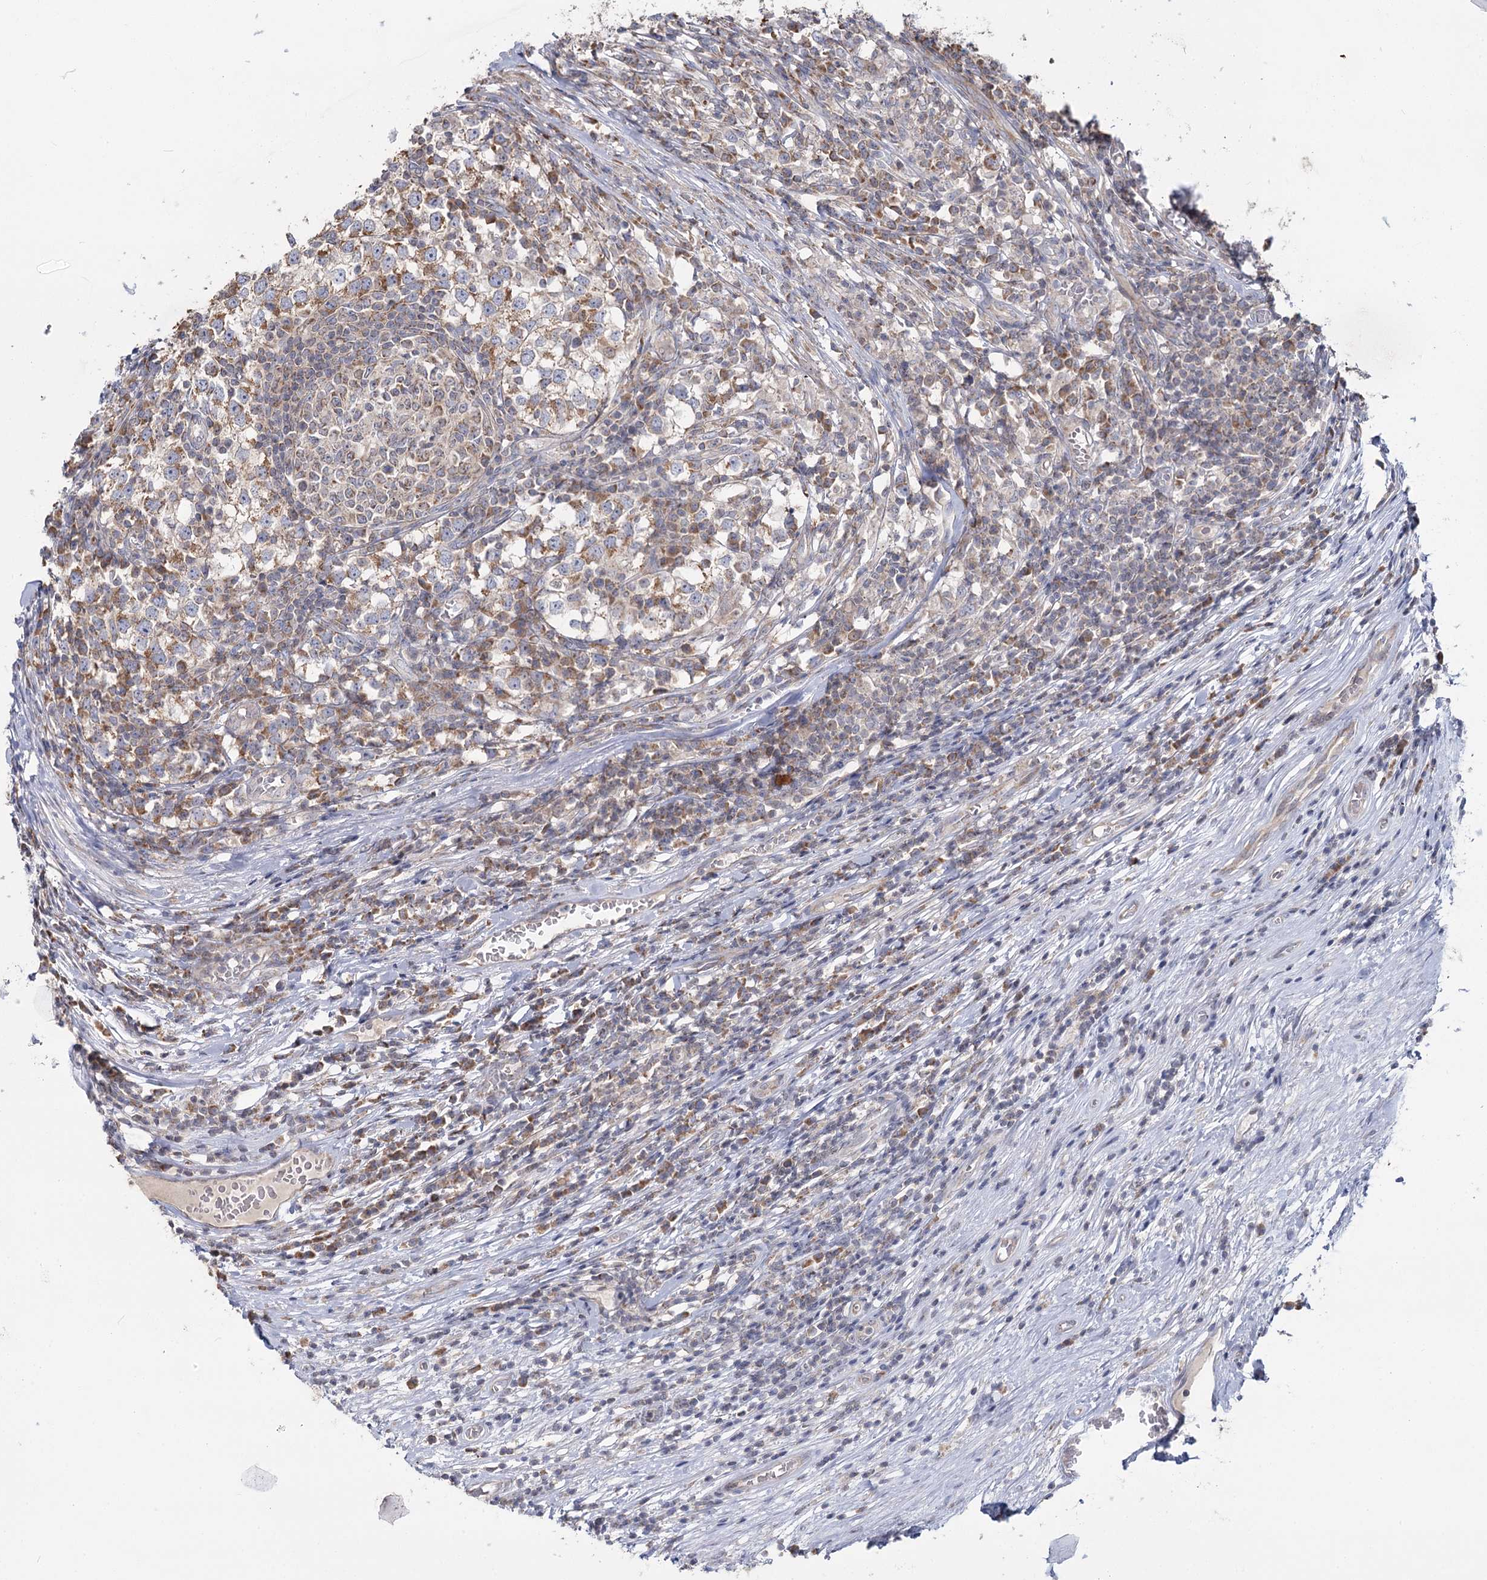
{"staining": {"intensity": "moderate", "quantity": ">75%", "location": "cytoplasmic/membranous"}, "tissue": "testis cancer", "cell_type": "Tumor cells", "image_type": "cancer", "snomed": [{"axis": "morphology", "description": "Seminoma, NOS"}, {"axis": "topography", "description": "Testis"}], "caption": "Immunohistochemical staining of human testis cancer displays medium levels of moderate cytoplasmic/membranous positivity in about >75% of tumor cells.", "gene": "ACOX2", "patient": {"sex": "male", "age": 65}}